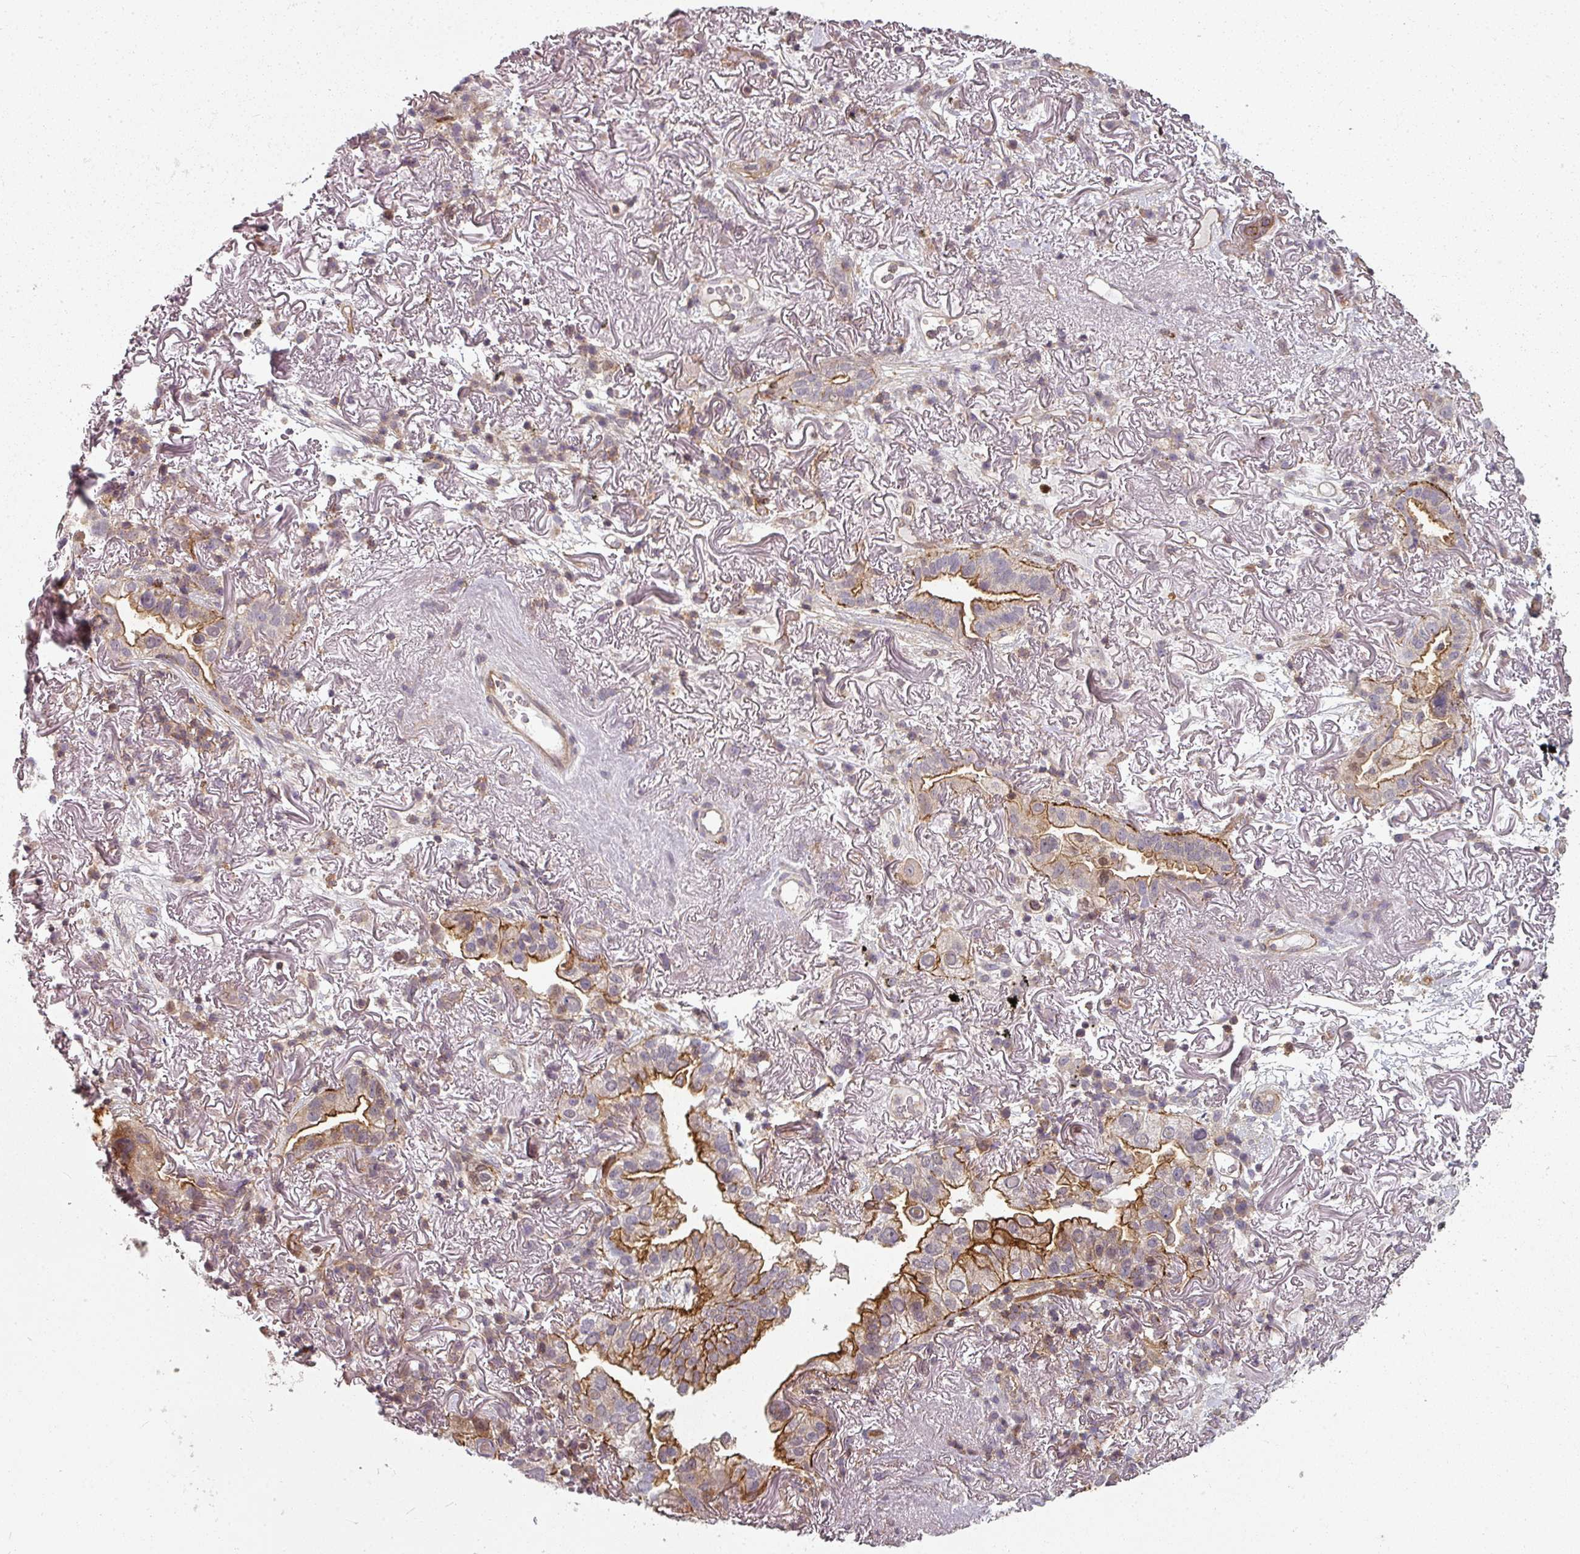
{"staining": {"intensity": "moderate", "quantity": "25%-75%", "location": "cytoplasmic/membranous"}, "tissue": "lung cancer", "cell_type": "Tumor cells", "image_type": "cancer", "snomed": [{"axis": "morphology", "description": "Adenocarcinoma, NOS"}, {"axis": "topography", "description": "Lung"}], "caption": "Protein positivity by IHC demonstrates moderate cytoplasmic/membranous staining in about 25%-75% of tumor cells in lung cancer (adenocarcinoma).", "gene": "CLIC1", "patient": {"sex": "female", "age": 69}}